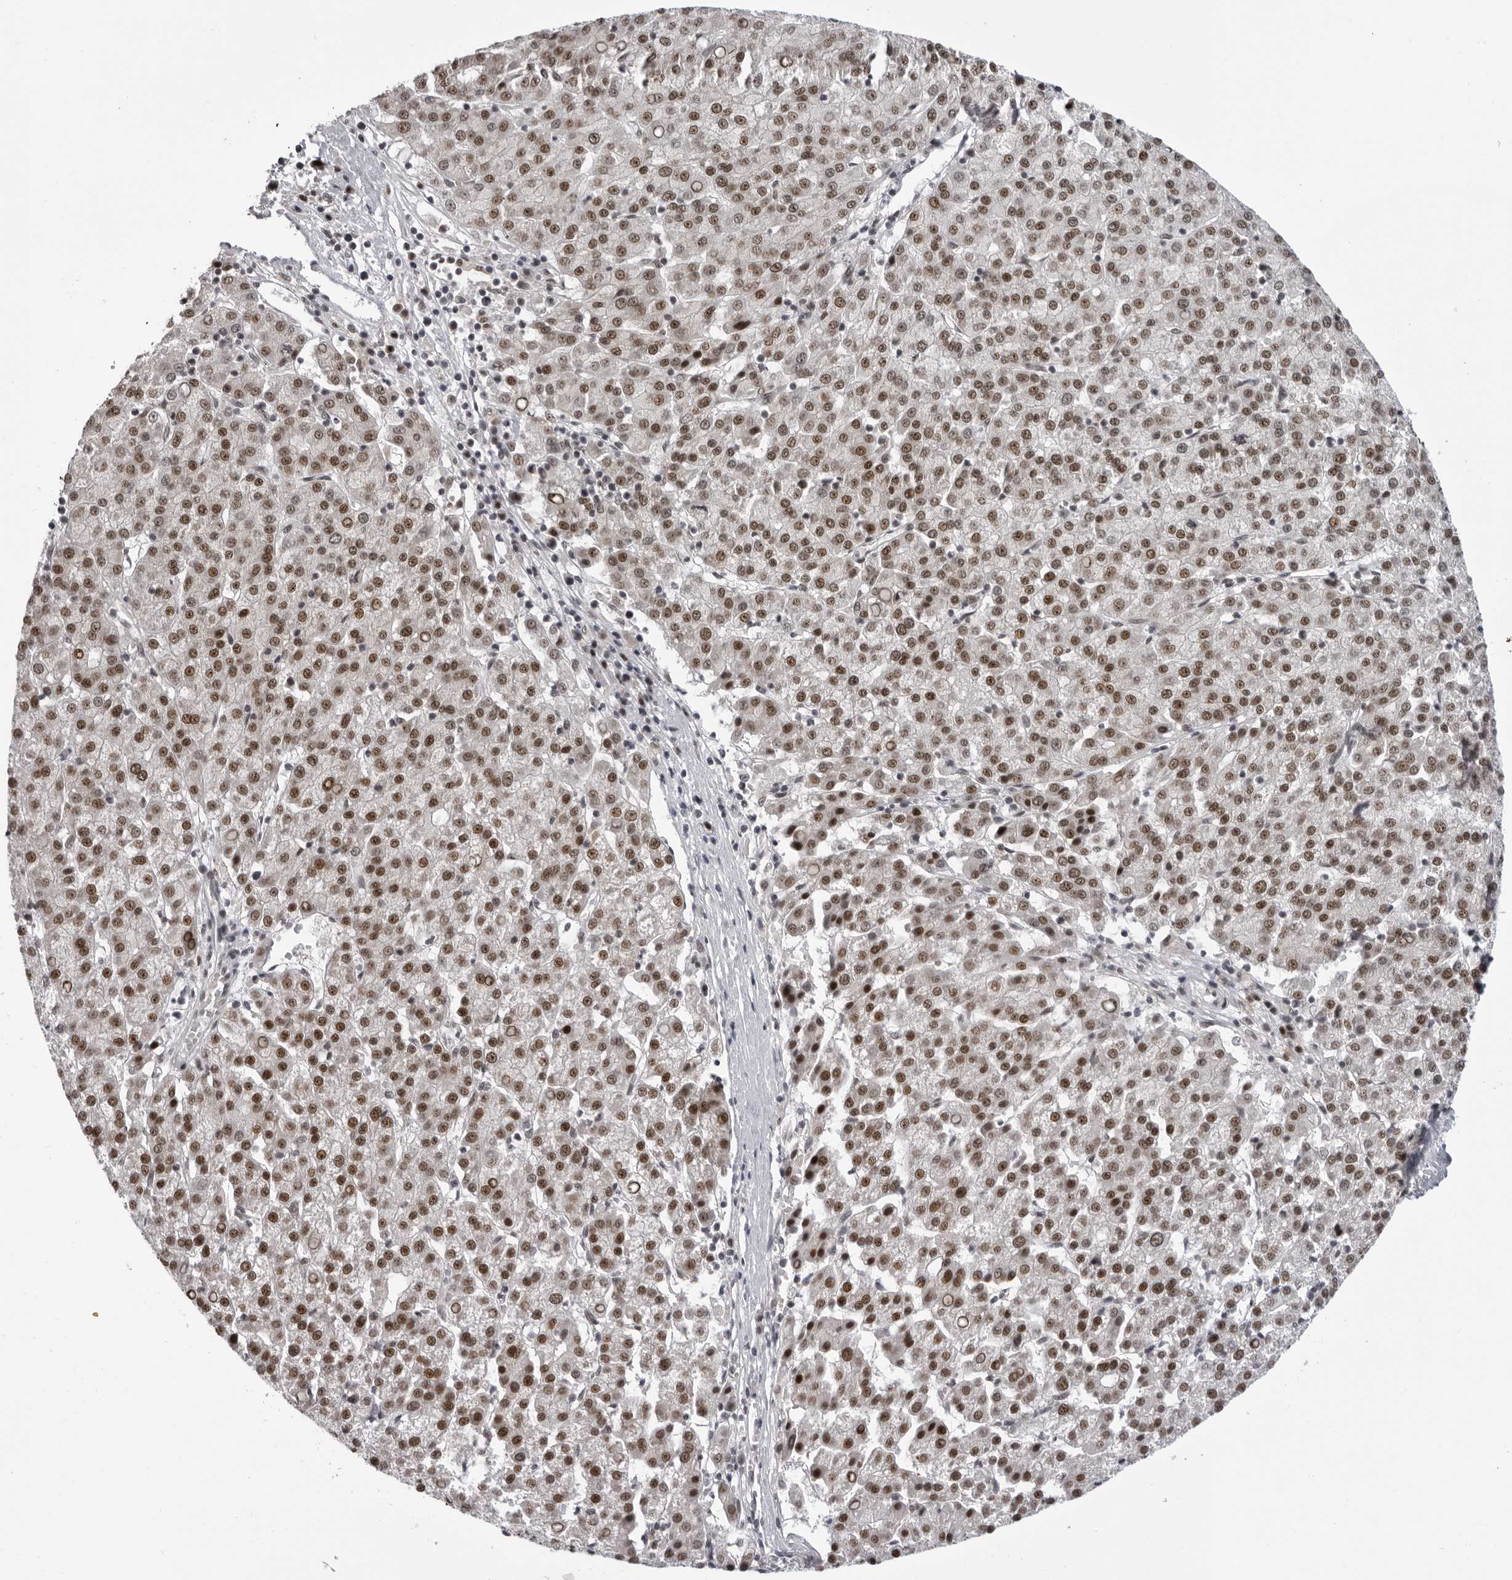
{"staining": {"intensity": "moderate", "quantity": ">75%", "location": "nuclear"}, "tissue": "liver cancer", "cell_type": "Tumor cells", "image_type": "cancer", "snomed": [{"axis": "morphology", "description": "Carcinoma, Hepatocellular, NOS"}, {"axis": "topography", "description": "Liver"}], "caption": "Approximately >75% of tumor cells in hepatocellular carcinoma (liver) exhibit moderate nuclear protein staining as visualized by brown immunohistochemical staining.", "gene": "HEXIM2", "patient": {"sex": "female", "age": 58}}